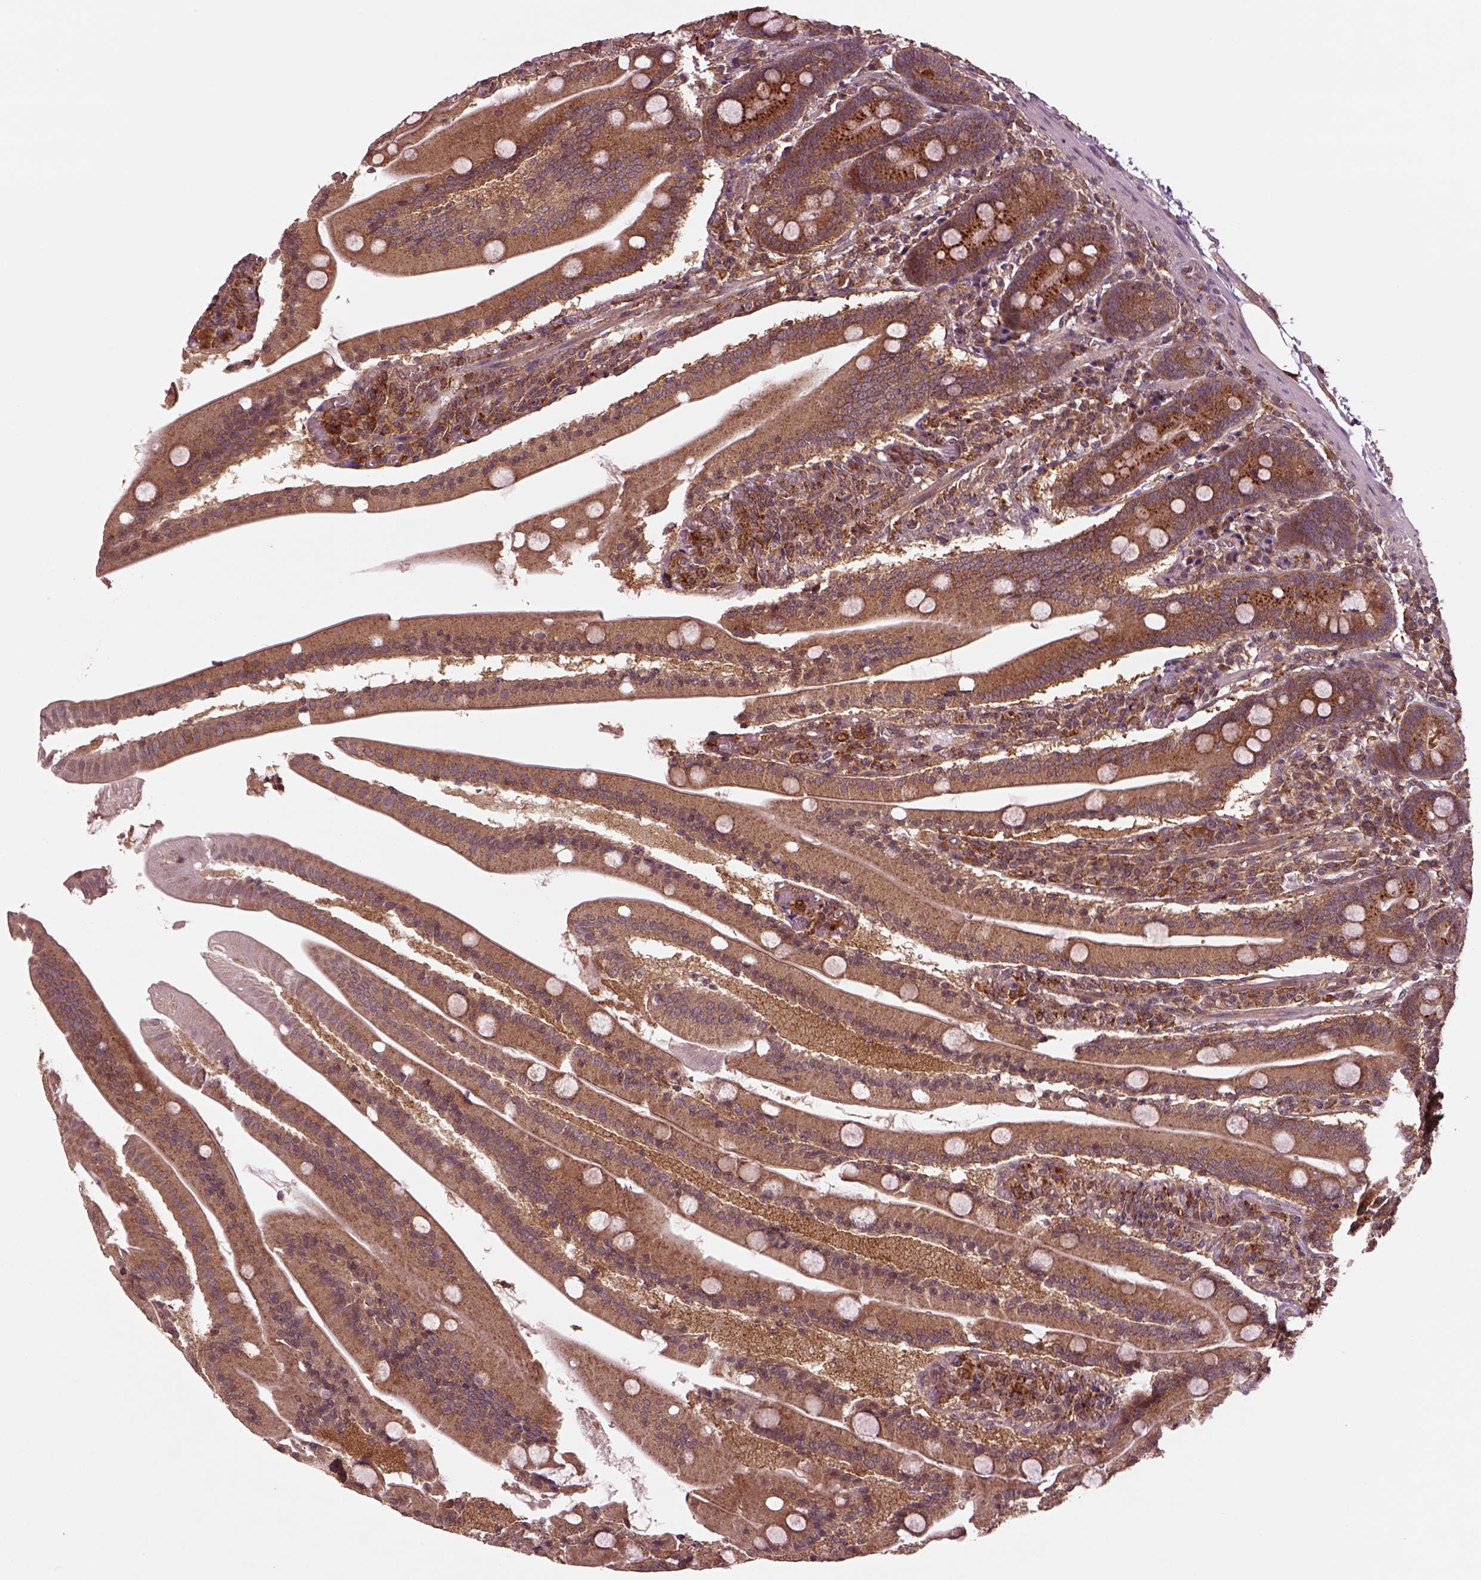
{"staining": {"intensity": "moderate", "quantity": "25%-75%", "location": "cytoplasmic/membranous"}, "tissue": "small intestine", "cell_type": "Glandular cells", "image_type": "normal", "snomed": [{"axis": "morphology", "description": "Normal tissue, NOS"}, {"axis": "topography", "description": "Small intestine"}], "caption": "A photomicrograph showing moderate cytoplasmic/membranous expression in about 25%-75% of glandular cells in benign small intestine, as visualized by brown immunohistochemical staining.", "gene": "WASHC2A", "patient": {"sex": "male", "age": 37}}